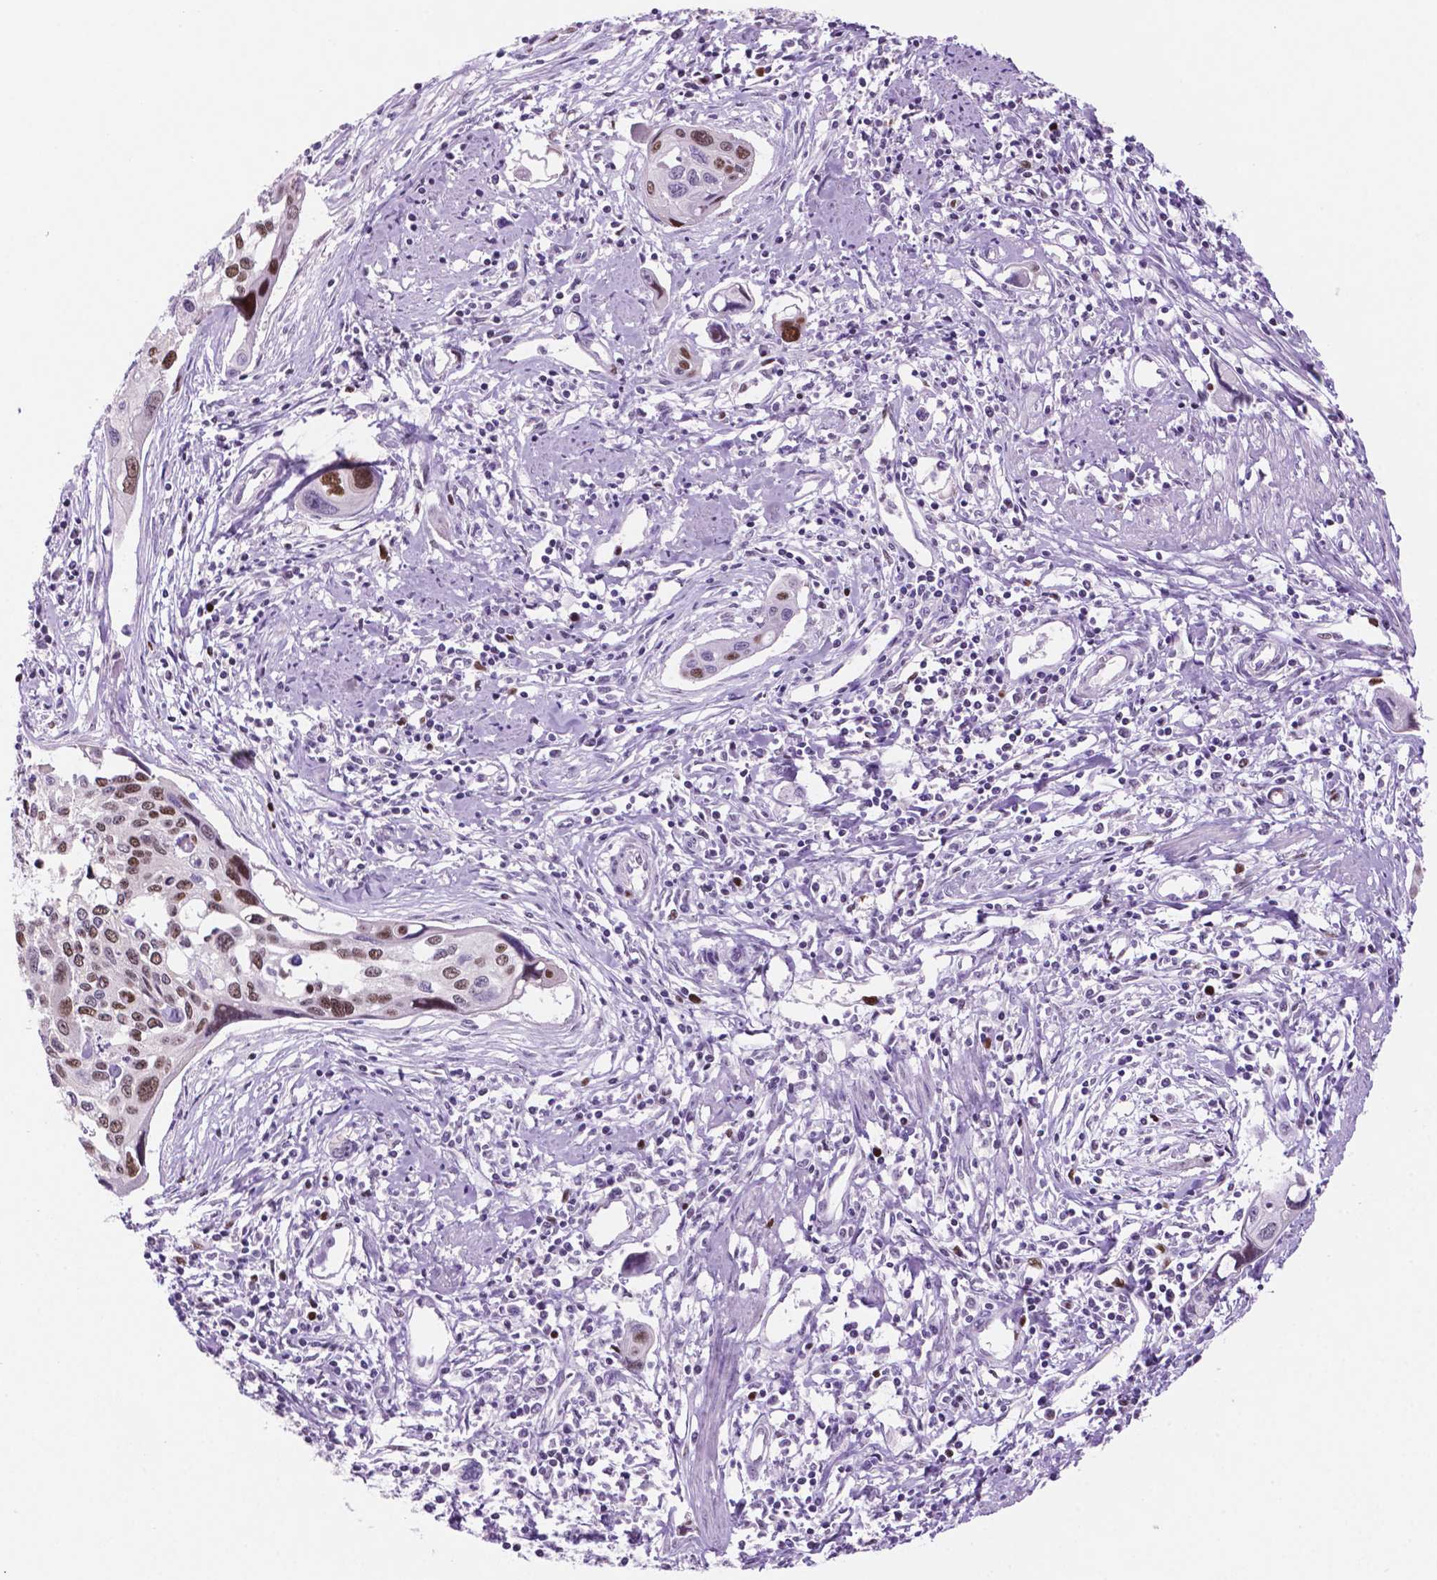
{"staining": {"intensity": "moderate", "quantity": ">75%", "location": "nuclear"}, "tissue": "cervical cancer", "cell_type": "Tumor cells", "image_type": "cancer", "snomed": [{"axis": "morphology", "description": "Squamous cell carcinoma, NOS"}, {"axis": "topography", "description": "Cervix"}], "caption": "Human squamous cell carcinoma (cervical) stained for a protein (brown) shows moderate nuclear positive positivity in about >75% of tumor cells.", "gene": "NCAPH2", "patient": {"sex": "female", "age": 31}}